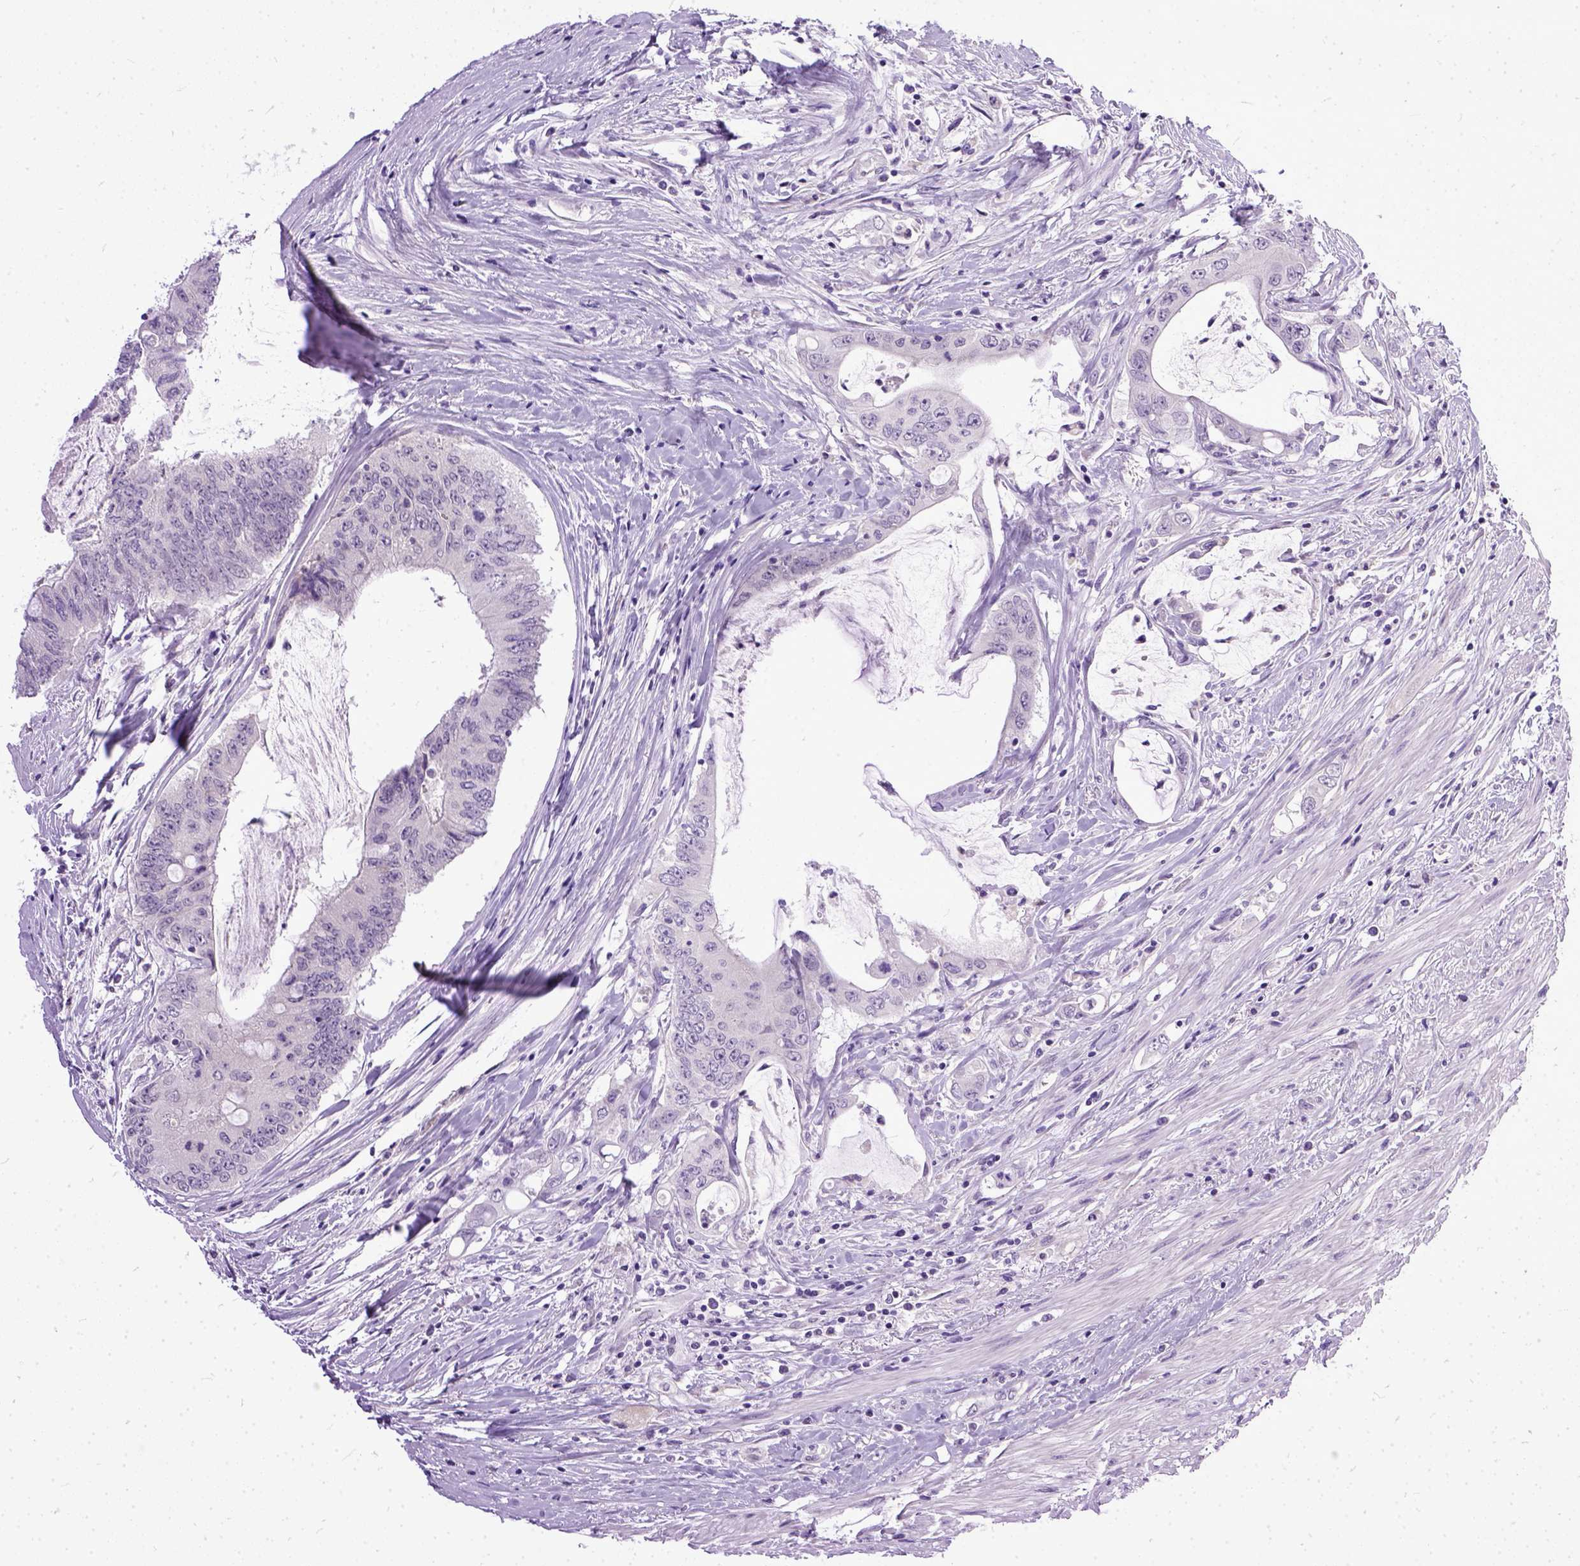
{"staining": {"intensity": "negative", "quantity": "none", "location": "none"}, "tissue": "colorectal cancer", "cell_type": "Tumor cells", "image_type": "cancer", "snomed": [{"axis": "morphology", "description": "Adenocarcinoma, NOS"}, {"axis": "topography", "description": "Rectum"}], "caption": "Tumor cells show no significant expression in adenocarcinoma (colorectal).", "gene": "TCEAL7", "patient": {"sex": "male", "age": 59}}